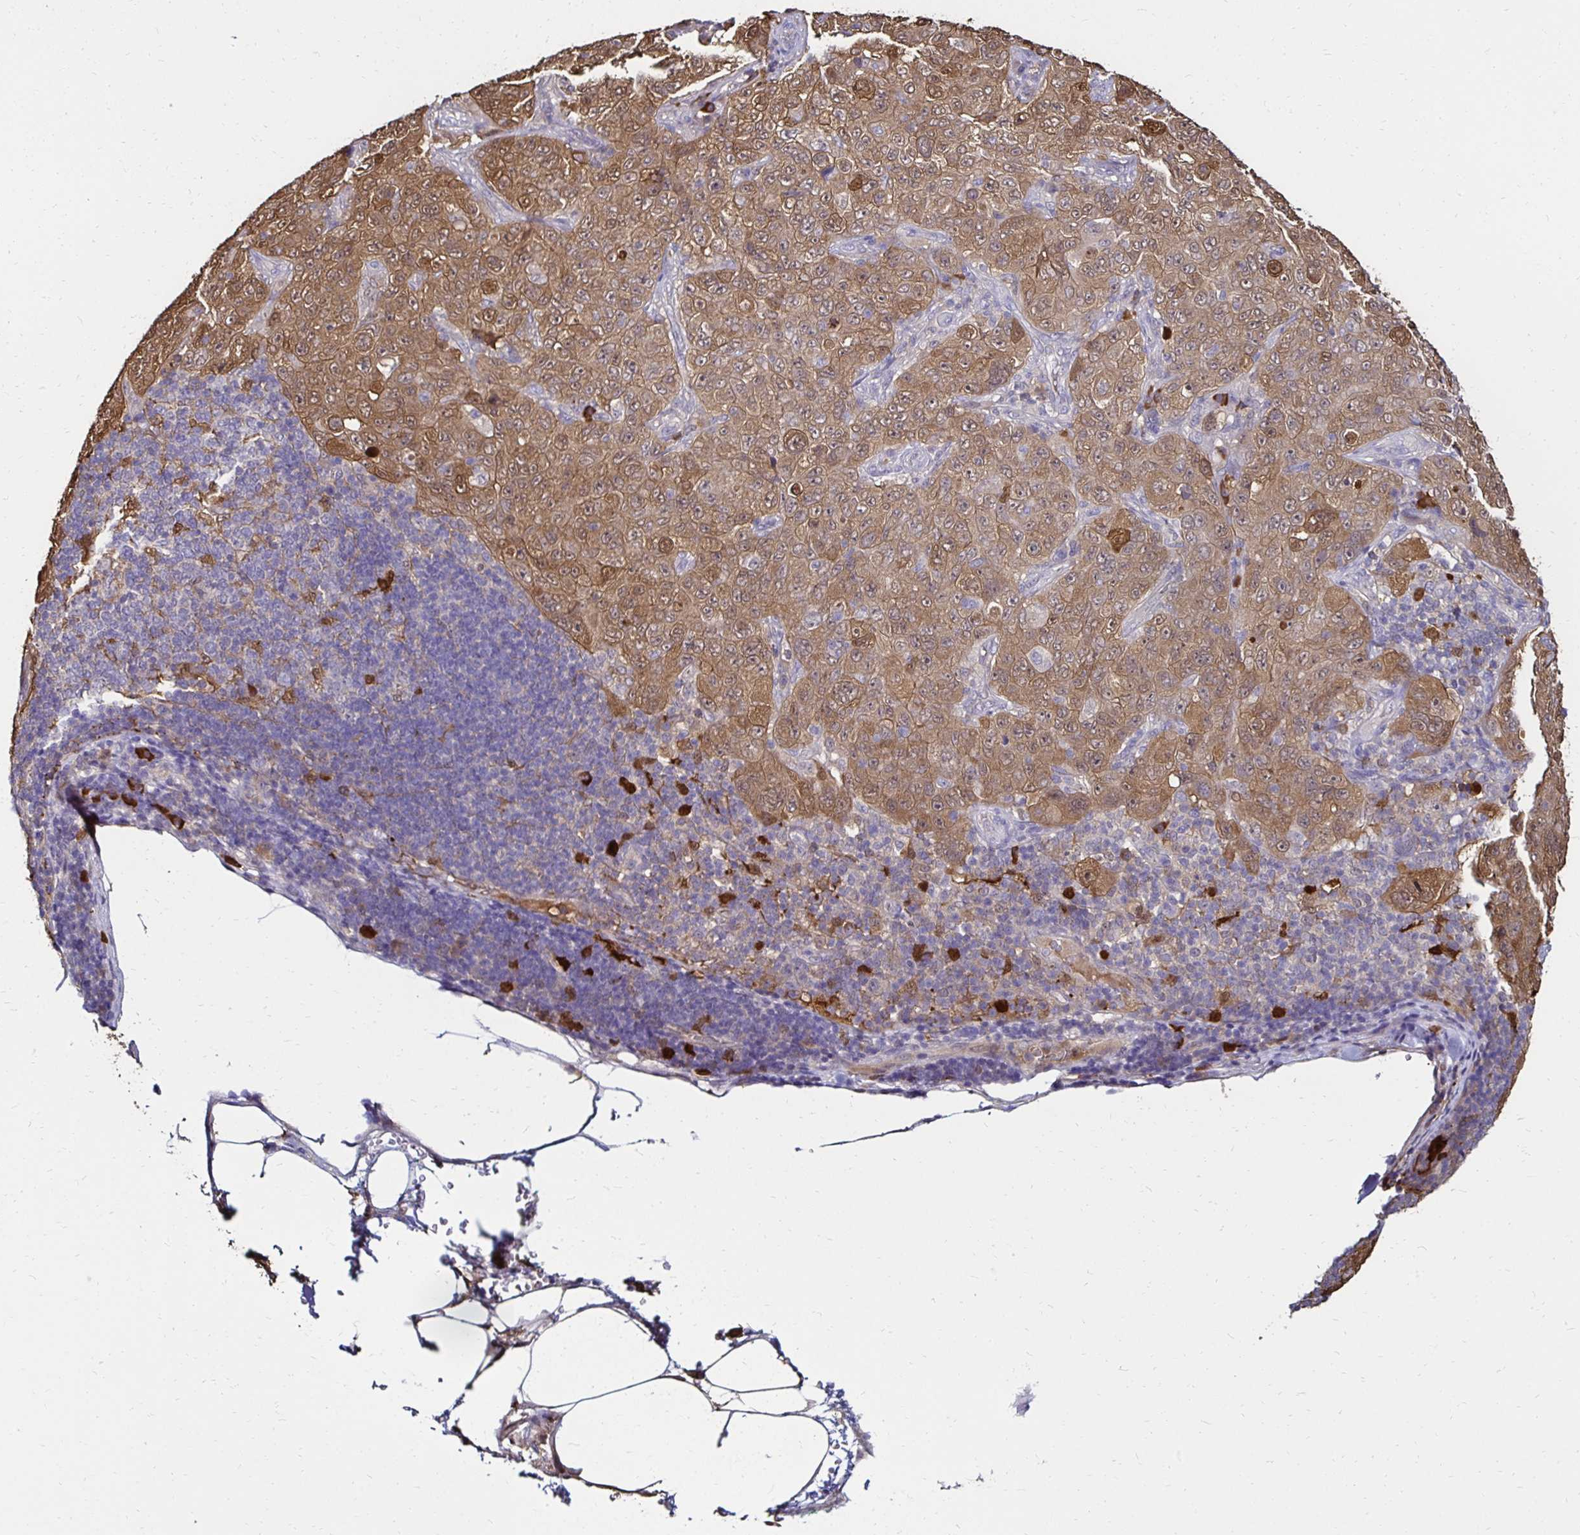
{"staining": {"intensity": "moderate", "quantity": ">75%", "location": "cytoplasmic/membranous,nuclear"}, "tissue": "pancreatic cancer", "cell_type": "Tumor cells", "image_type": "cancer", "snomed": [{"axis": "morphology", "description": "Adenocarcinoma, NOS"}, {"axis": "topography", "description": "Pancreas"}], "caption": "Protein expression analysis of pancreatic adenocarcinoma exhibits moderate cytoplasmic/membranous and nuclear staining in approximately >75% of tumor cells. (brown staining indicates protein expression, while blue staining denotes nuclei).", "gene": "TXN", "patient": {"sex": "male", "age": 68}}